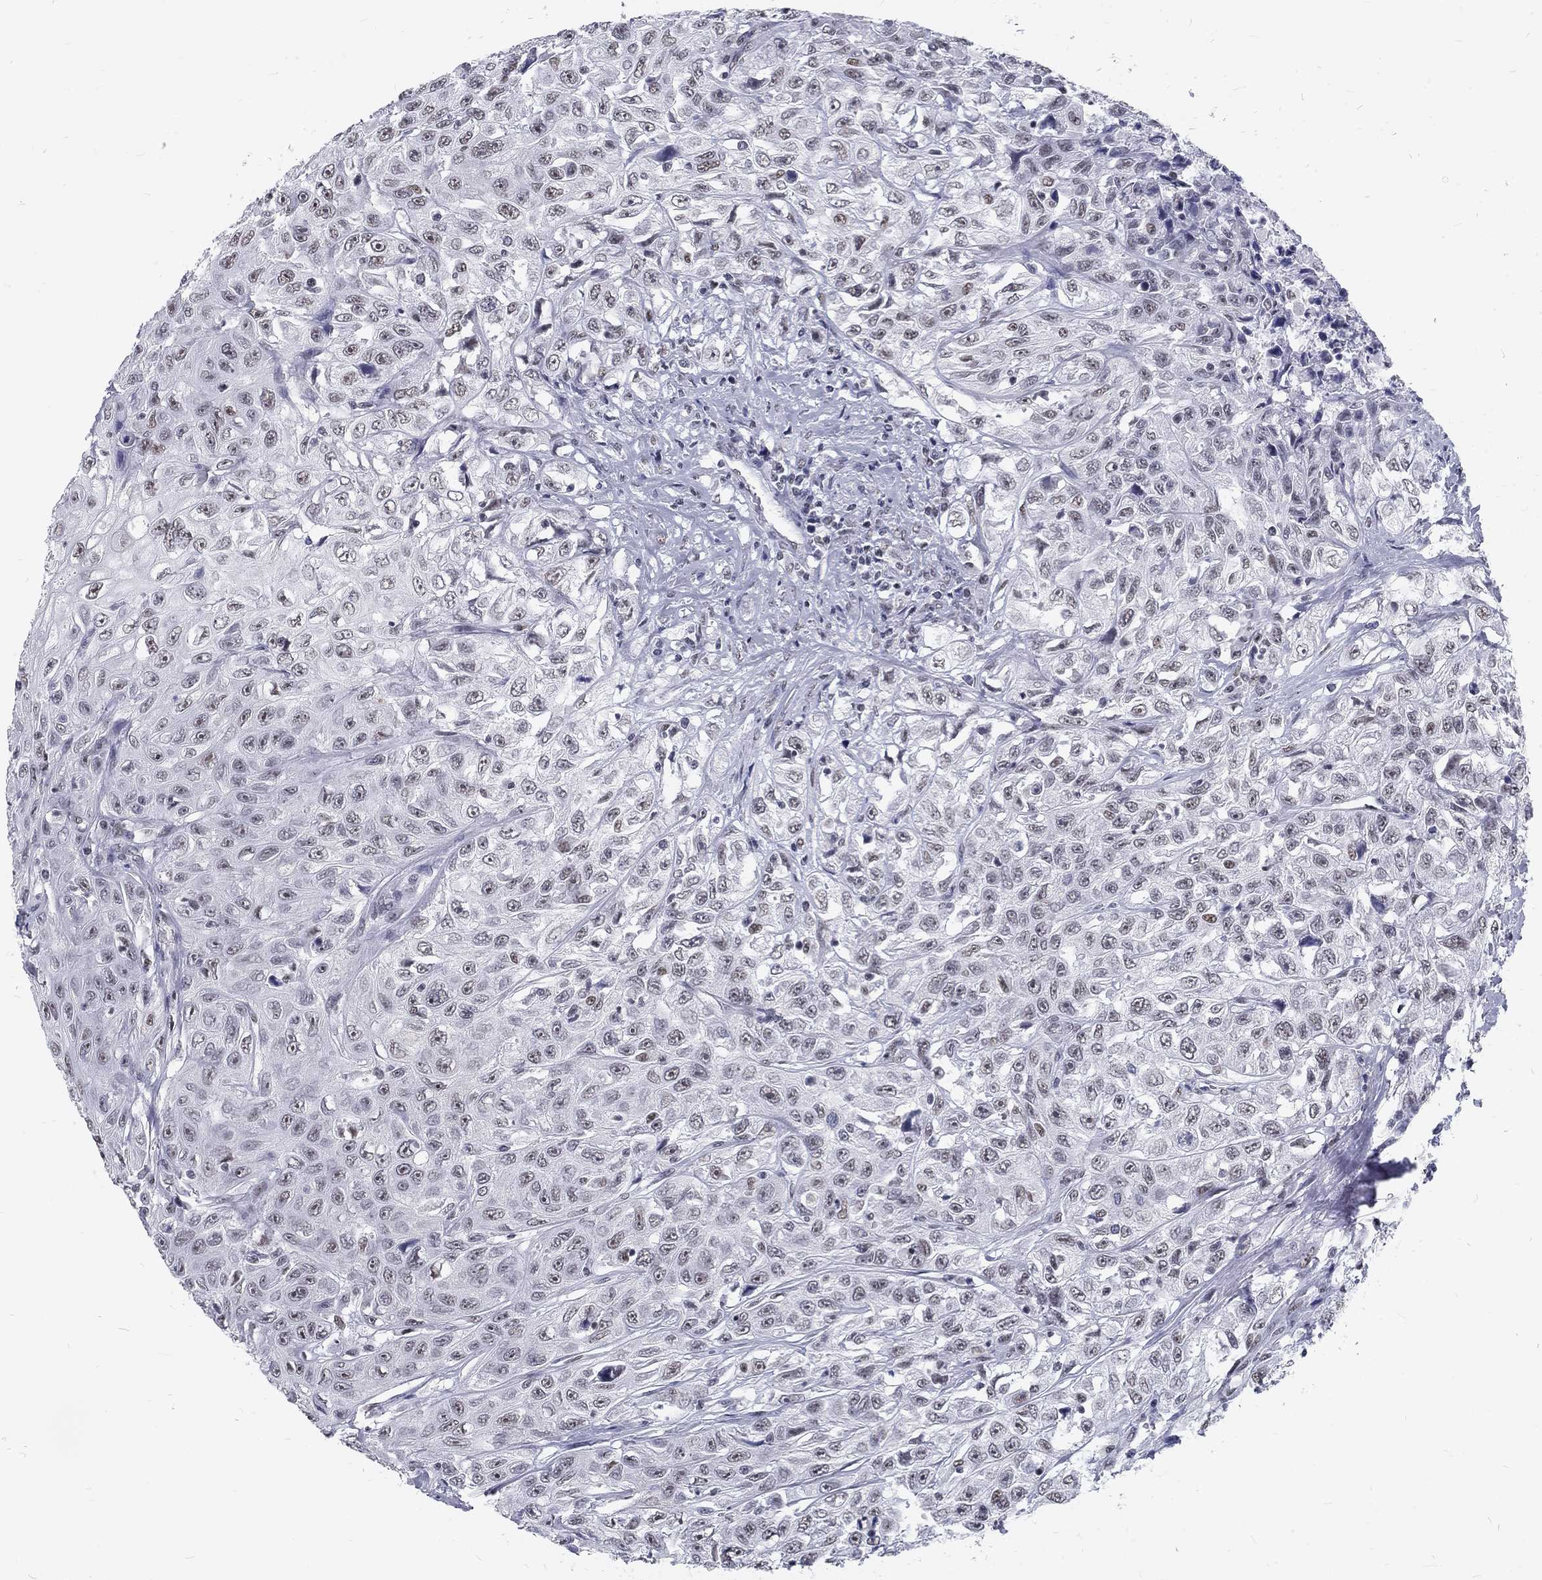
{"staining": {"intensity": "negative", "quantity": "none", "location": "none"}, "tissue": "urothelial cancer", "cell_type": "Tumor cells", "image_type": "cancer", "snomed": [{"axis": "morphology", "description": "Urothelial carcinoma, High grade"}, {"axis": "topography", "description": "Urinary bladder"}], "caption": "The IHC photomicrograph has no significant positivity in tumor cells of urothelial cancer tissue.", "gene": "SNORC", "patient": {"sex": "female", "age": 56}}